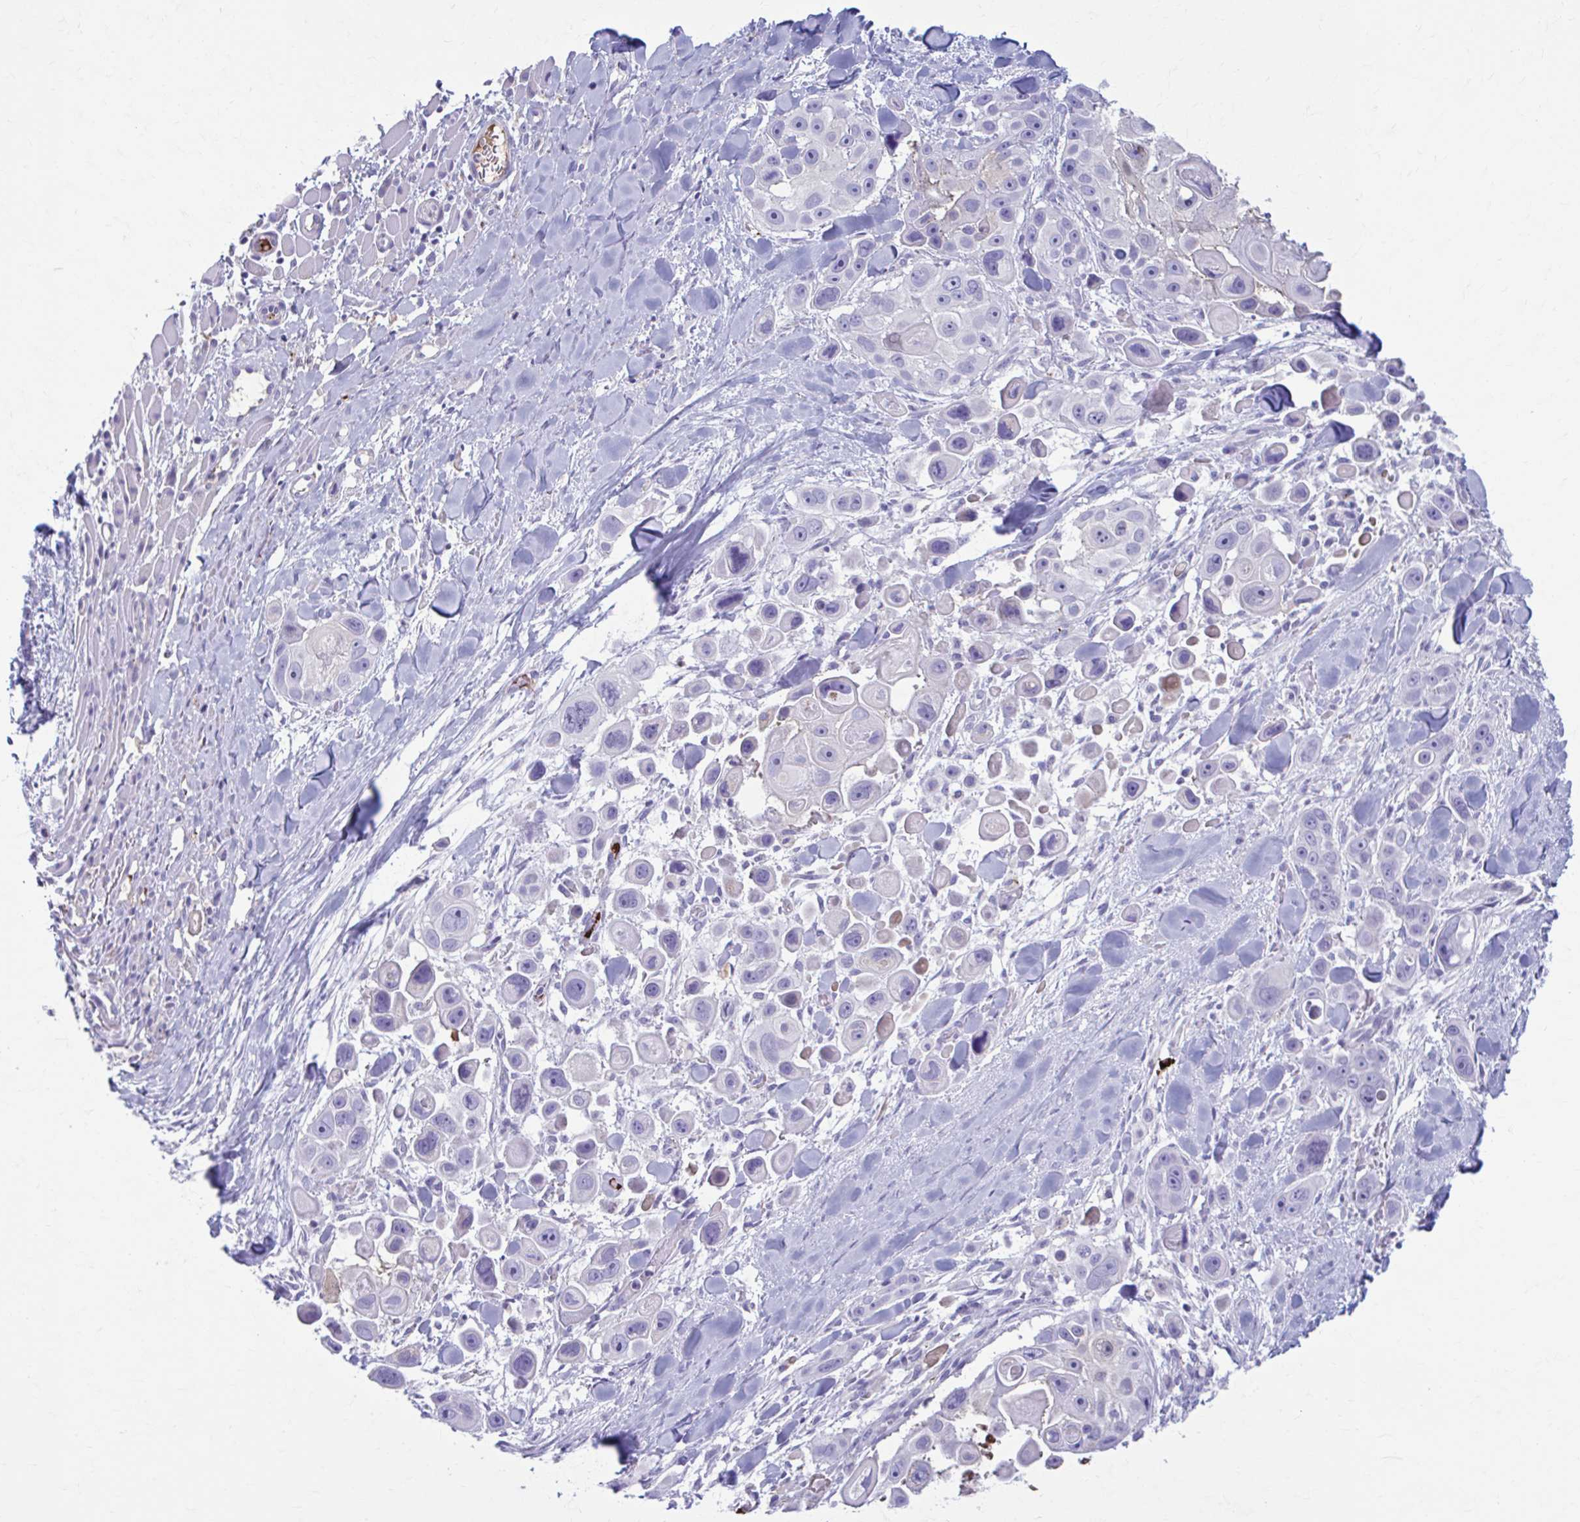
{"staining": {"intensity": "negative", "quantity": "none", "location": "none"}, "tissue": "skin cancer", "cell_type": "Tumor cells", "image_type": "cancer", "snomed": [{"axis": "morphology", "description": "Squamous cell carcinoma, NOS"}, {"axis": "topography", "description": "Skin"}], "caption": "The micrograph reveals no significant positivity in tumor cells of skin squamous cell carcinoma.", "gene": "C12orf71", "patient": {"sex": "male", "age": 67}}